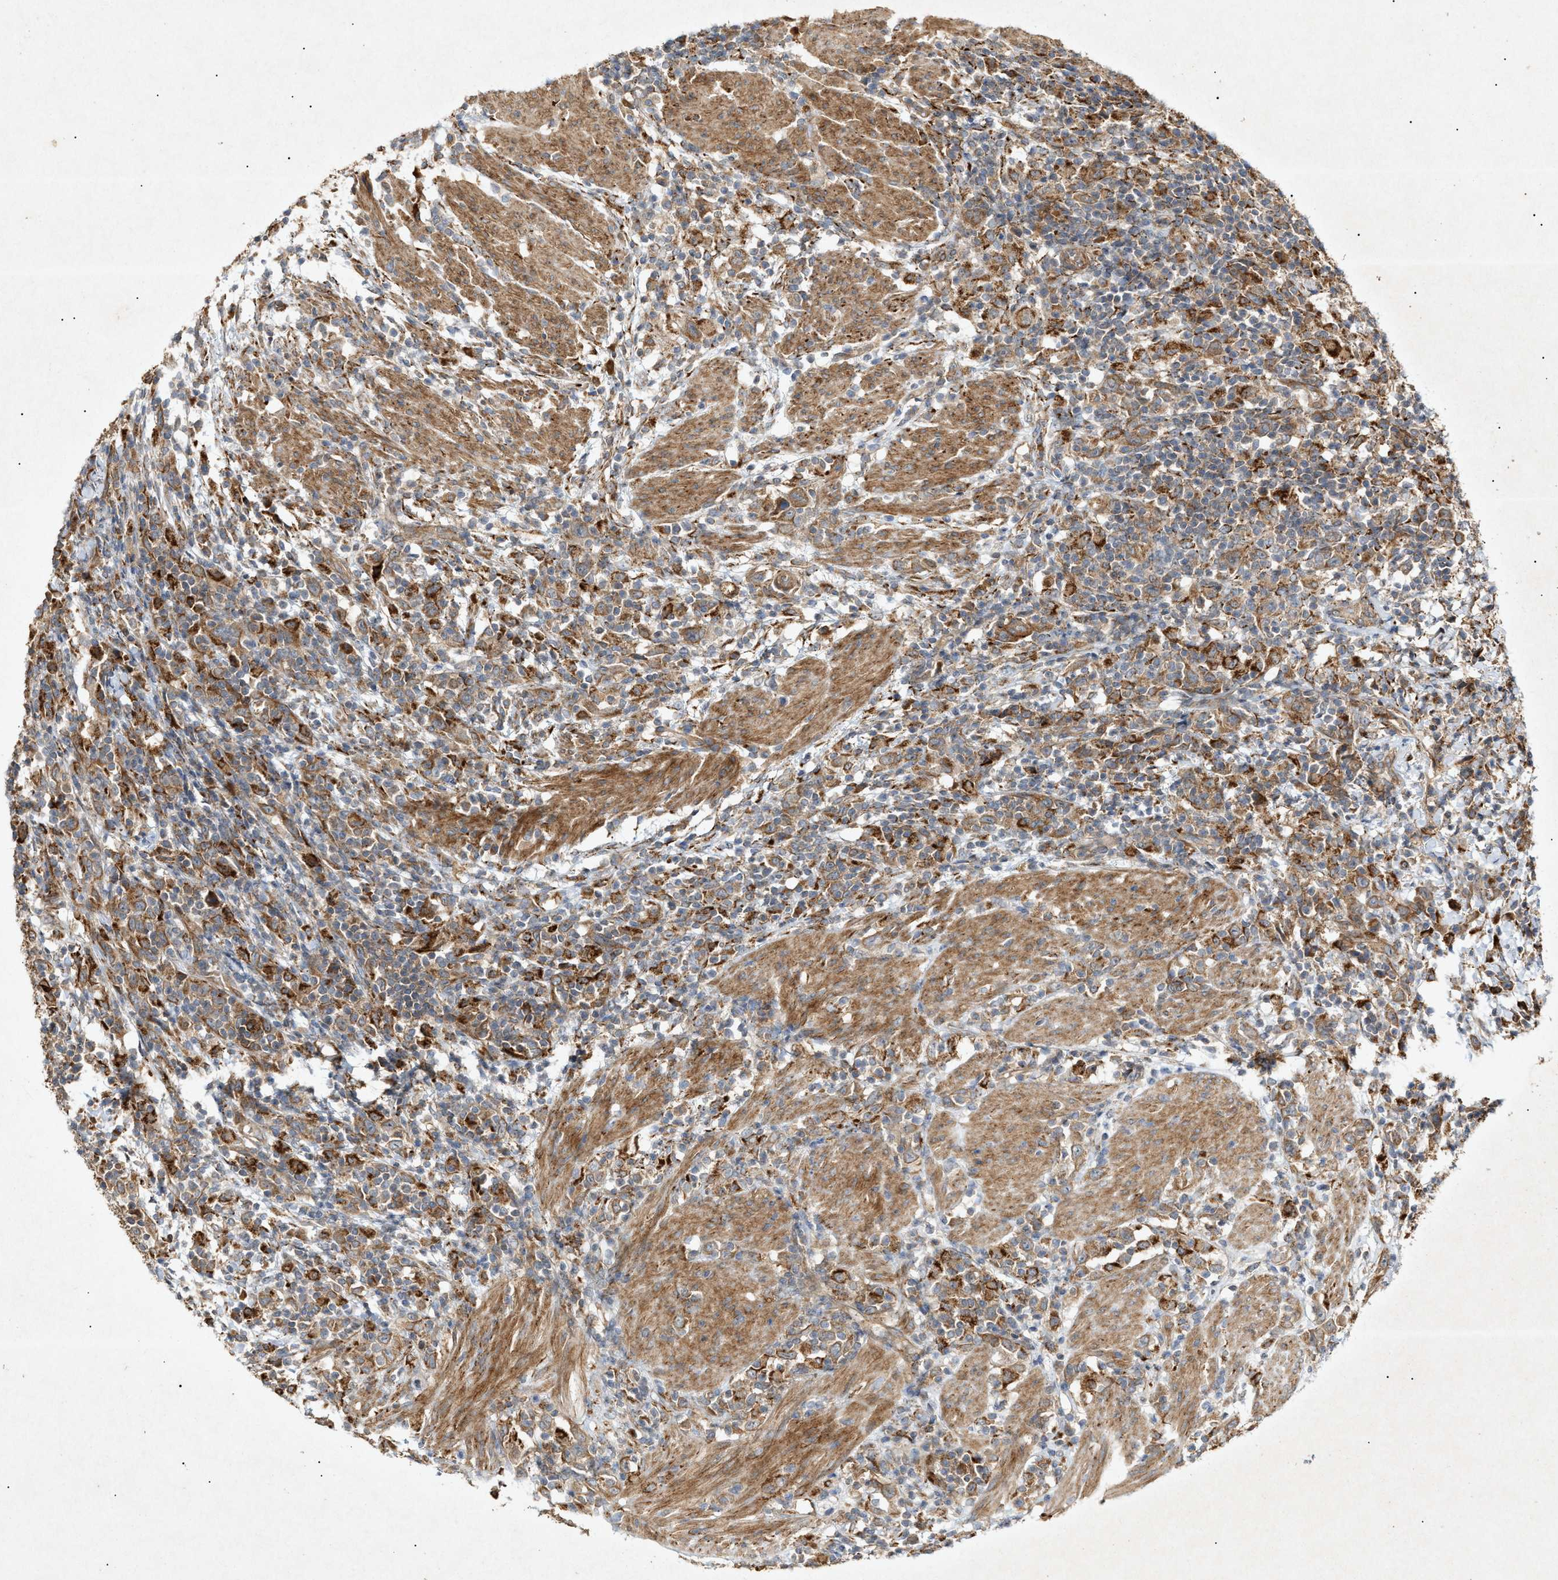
{"staining": {"intensity": "strong", "quantity": "25%-75%", "location": "cytoplasmic/membranous"}, "tissue": "urothelial cancer", "cell_type": "Tumor cells", "image_type": "cancer", "snomed": [{"axis": "morphology", "description": "Urothelial carcinoma, High grade"}, {"axis": "topography", "description": "Urinary bladder"}], "caption": "High-grade urothelial carcinoma stained with DAB (3,3'-diaminobenzidine) immunohistochemistry shows high levels of strong cytoplasmic/membranous positivity in approximately 25%-75% of tumor cells. The staining was performed using DAB (3,3'-diaminobenzidine), with brown indicating positive protein expression. Nuclei are stained blue with hematoxylin.", "gene": "MTCH1", "patient": {"sex": "male", "age": 61}}